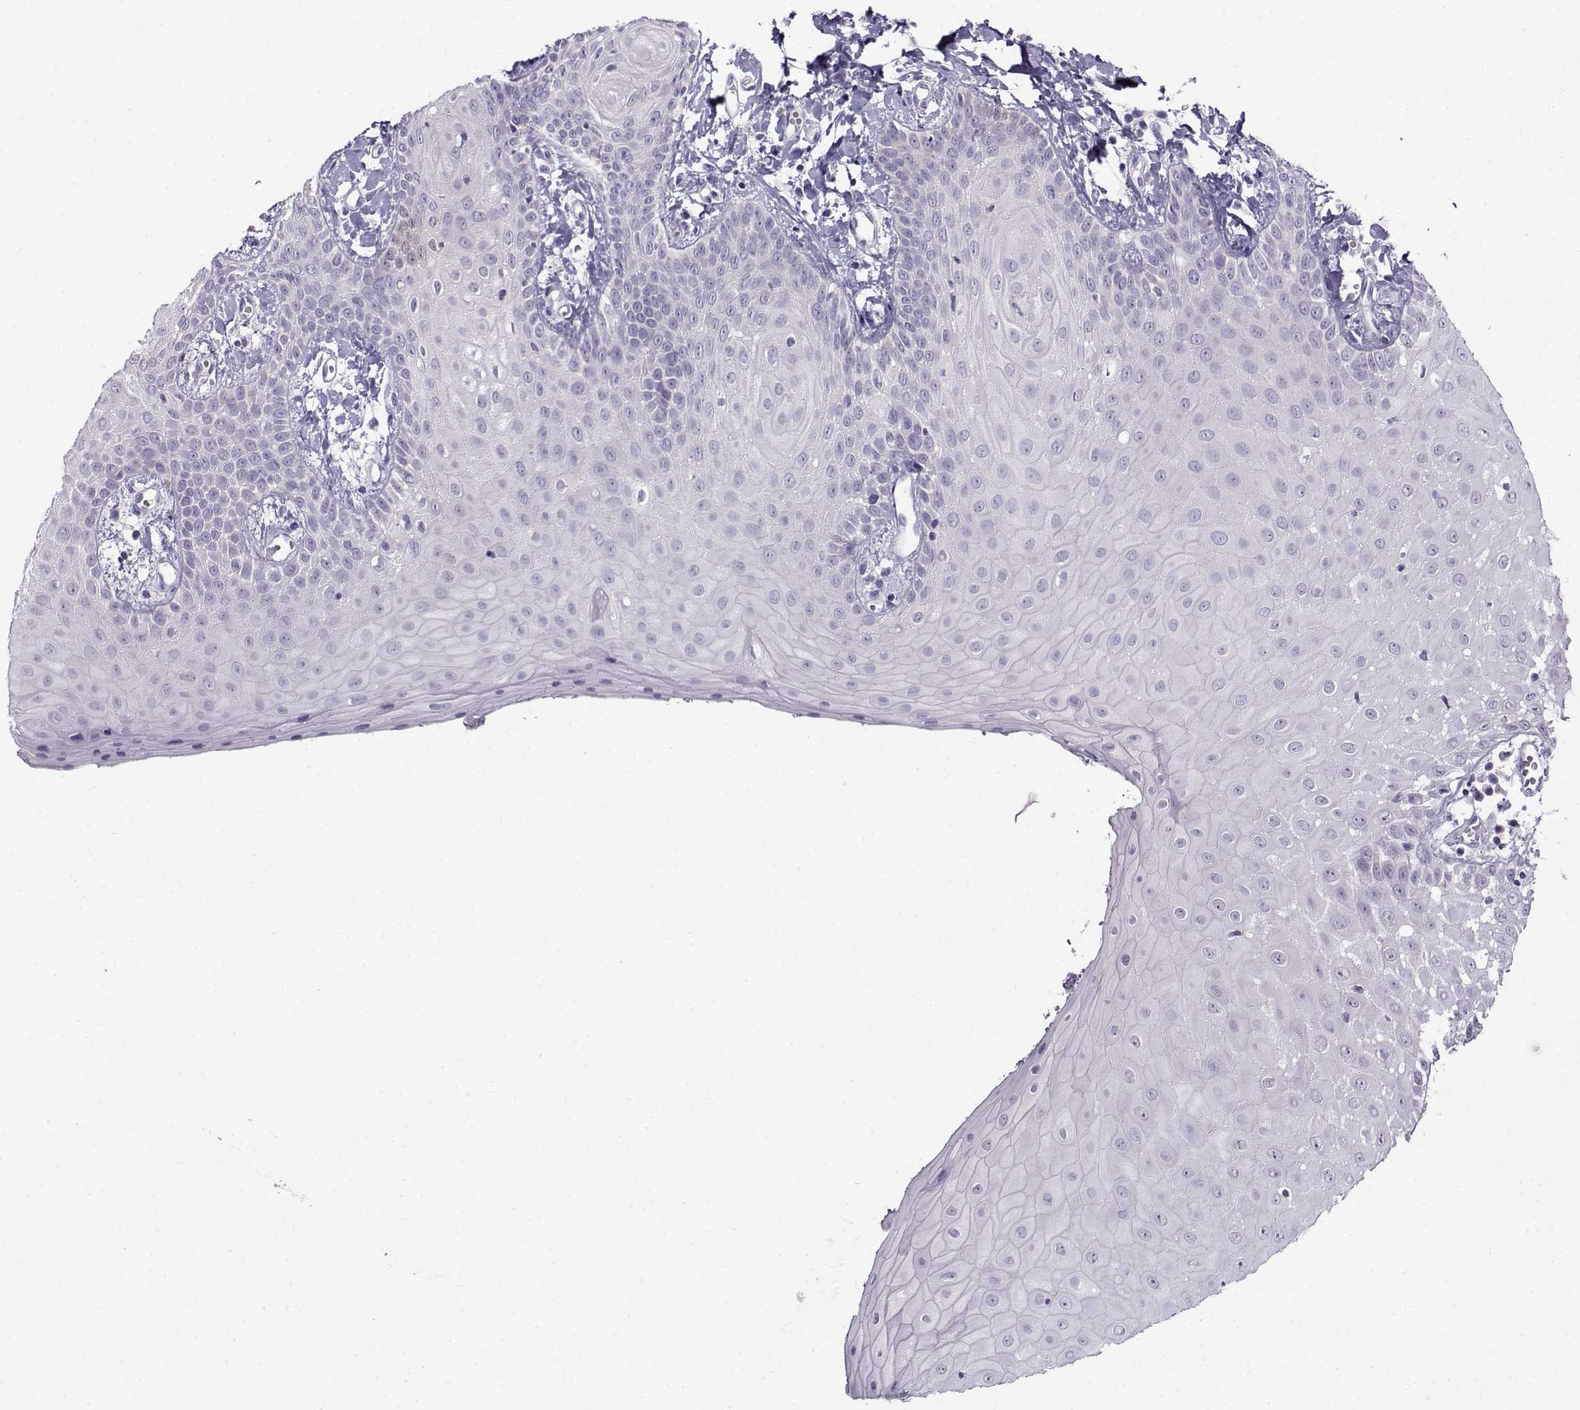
{"staining": {"intensity": "negative", "quantity": "none", "location": "none"}, "tissue": "head and neck cancer", "cell_type": "Tumor cells", "image_type": "cancer", "snomed": [{"axis": "morphology", "description": "Normal tissue, NOS"}, {"axis": "morphology", "description": "Squamous cell carcinoma, NOS"}, {"axis": "topography", "description": "Oral tissue"}, {"axis": "topography", "description": "Salivary gland"}, {"axis": "topography", "description": "Head-Neck"}], "caption": "There is no significant positivity in tumor cells of head and neck cancer (squamous cell carcinoma). The staining was performed using DAB to visualize the protein expression in brown, while the nuclei were stained in blue with hematoxylin (Magnification: 20x).", "gene": "FEZF1", "patient": {"sex": "female", "age": 62}}